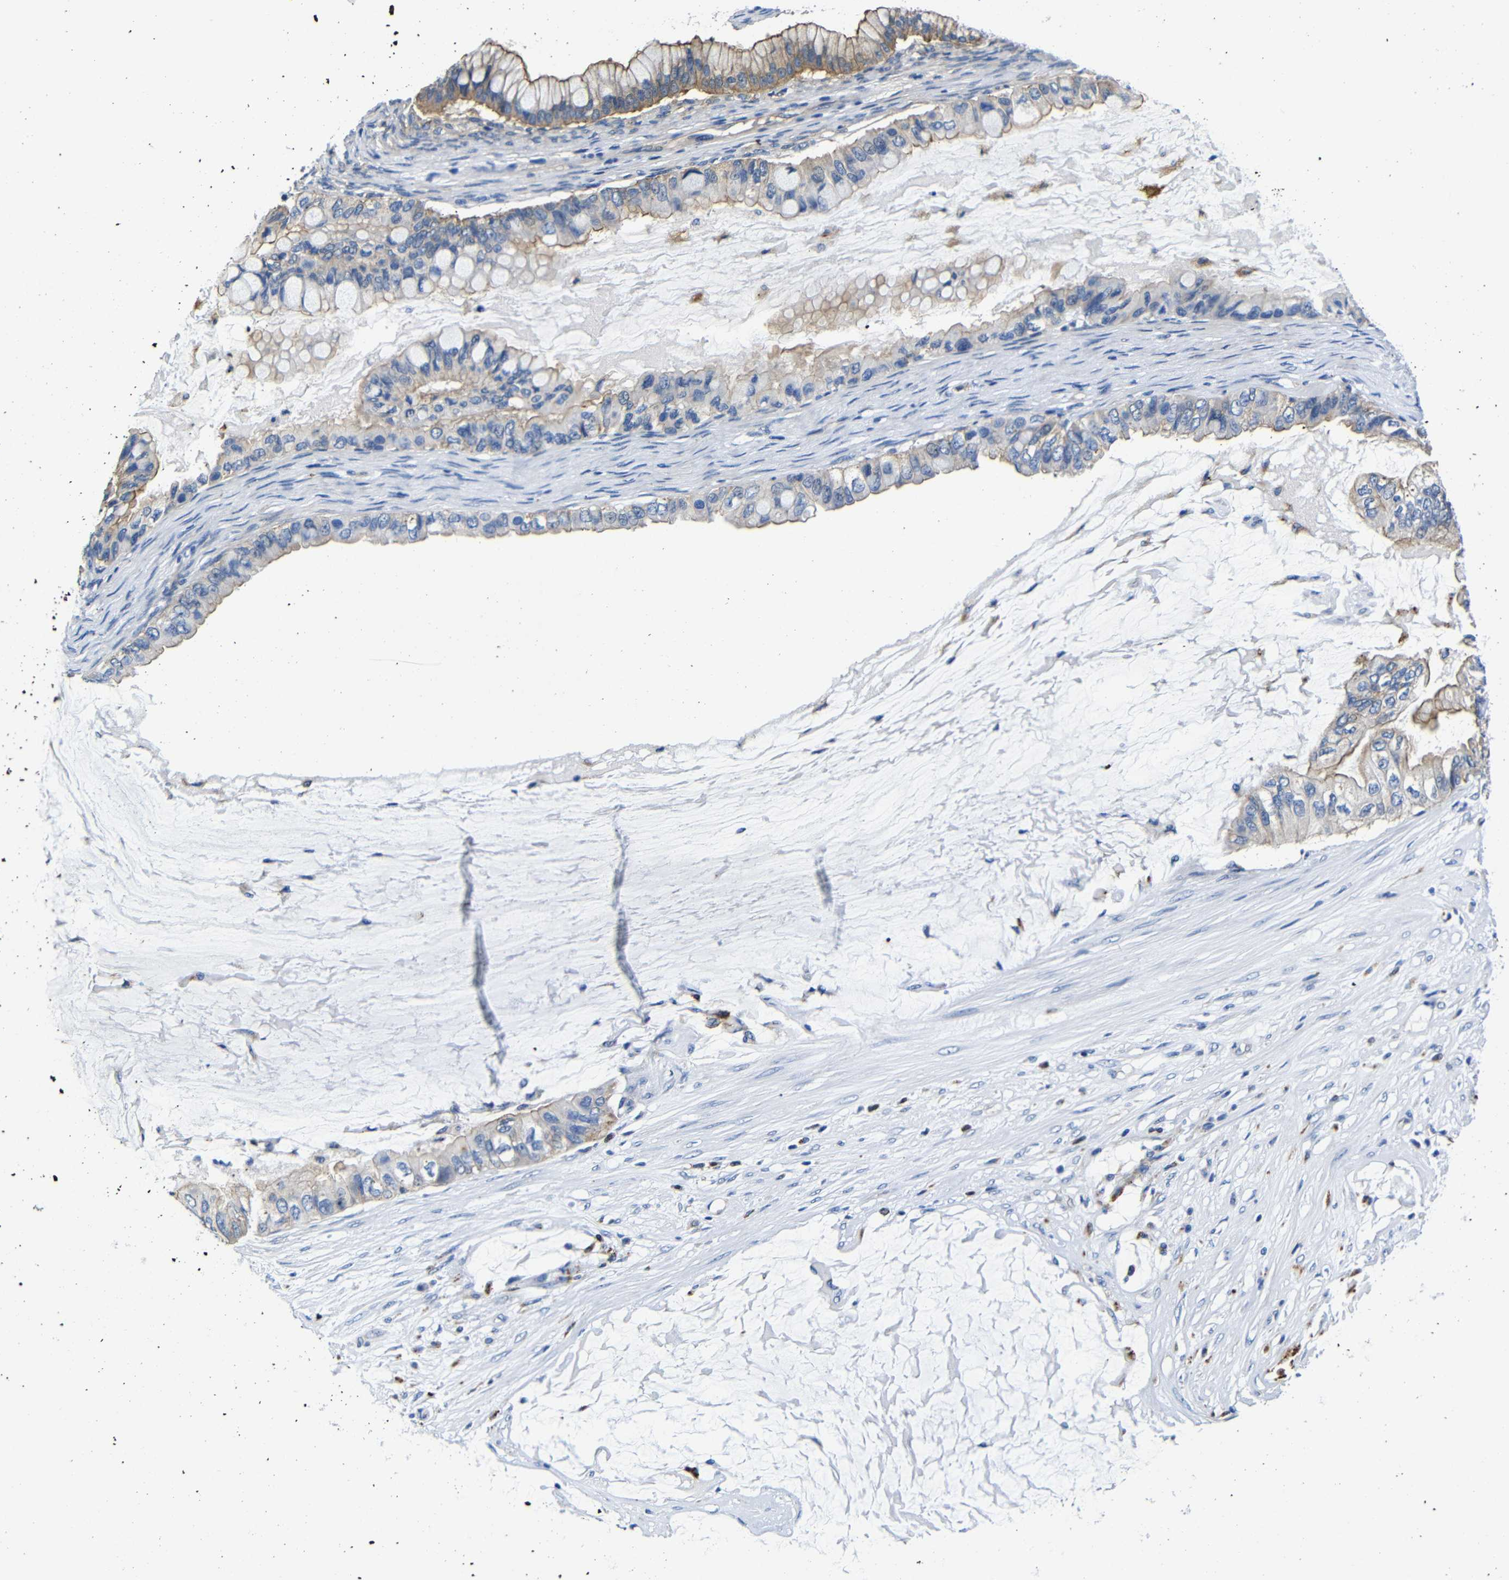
{"staining": {"intensity": "moderate", "quantity": "25%-75%", "location": "cytoplasmic/membranous"}, "tissue": "ovarian cancer", "cell_type": "Tumor cells", "image_type": "cancer", "snomed": [{"axis": "morphology", "description": "Cystadenocarcinoma, mucinous, NOS"}, {"axis": "topography", "description": "Ovary"}], "caption": "Ovarian cancer (mucinous cystadenocarcinoma) tissue displays moderate cytoplasmic/membranous positivity in about 25%-75% of tumor cells, visualized by immunohistochemistry. (brown staining indicates protein expression, while blue staining denotes nuclei).", "gene": "GIMAP2", "patient": {"sex": "female", "age": 80}}